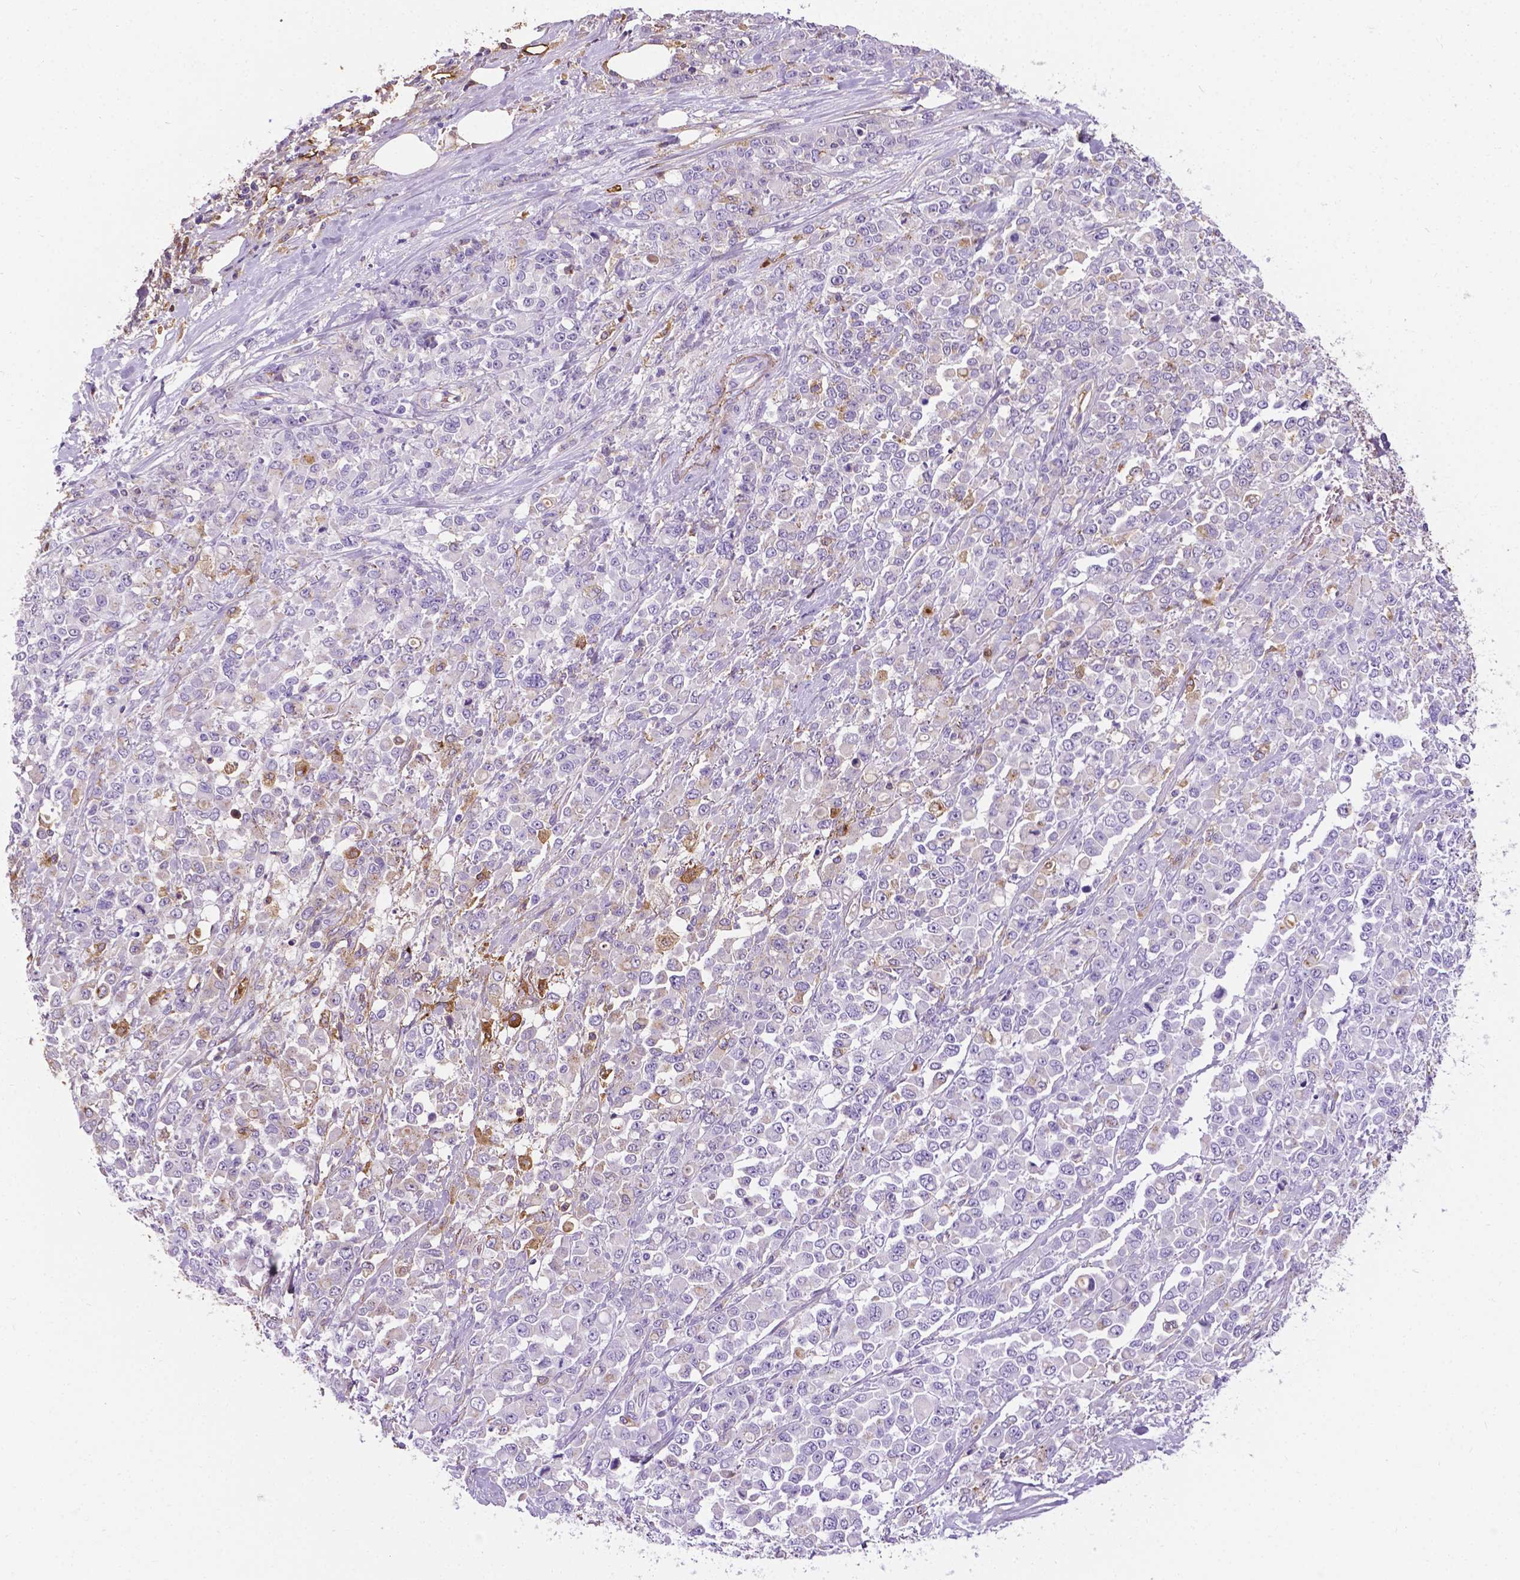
{"staining": {"intensity": "negative", "quantity": "none", "location": "none"}, "tissue": "stomach cancer", "cell_type": "Tumor cells", "image_type": "cancer", "snomed": [{"axis": "morphology", "description": "Adenocarcinoma, NOS"}, {"axis": "topography", "description": "Stomach"}], "caption": "Human stomach adenocarcinoma stained for a protein using immunohistochemistry (IHC) reveals no positivity in tumor cells.", "gene": "APOE", "patient": {"sex": "female", "age": 76}}